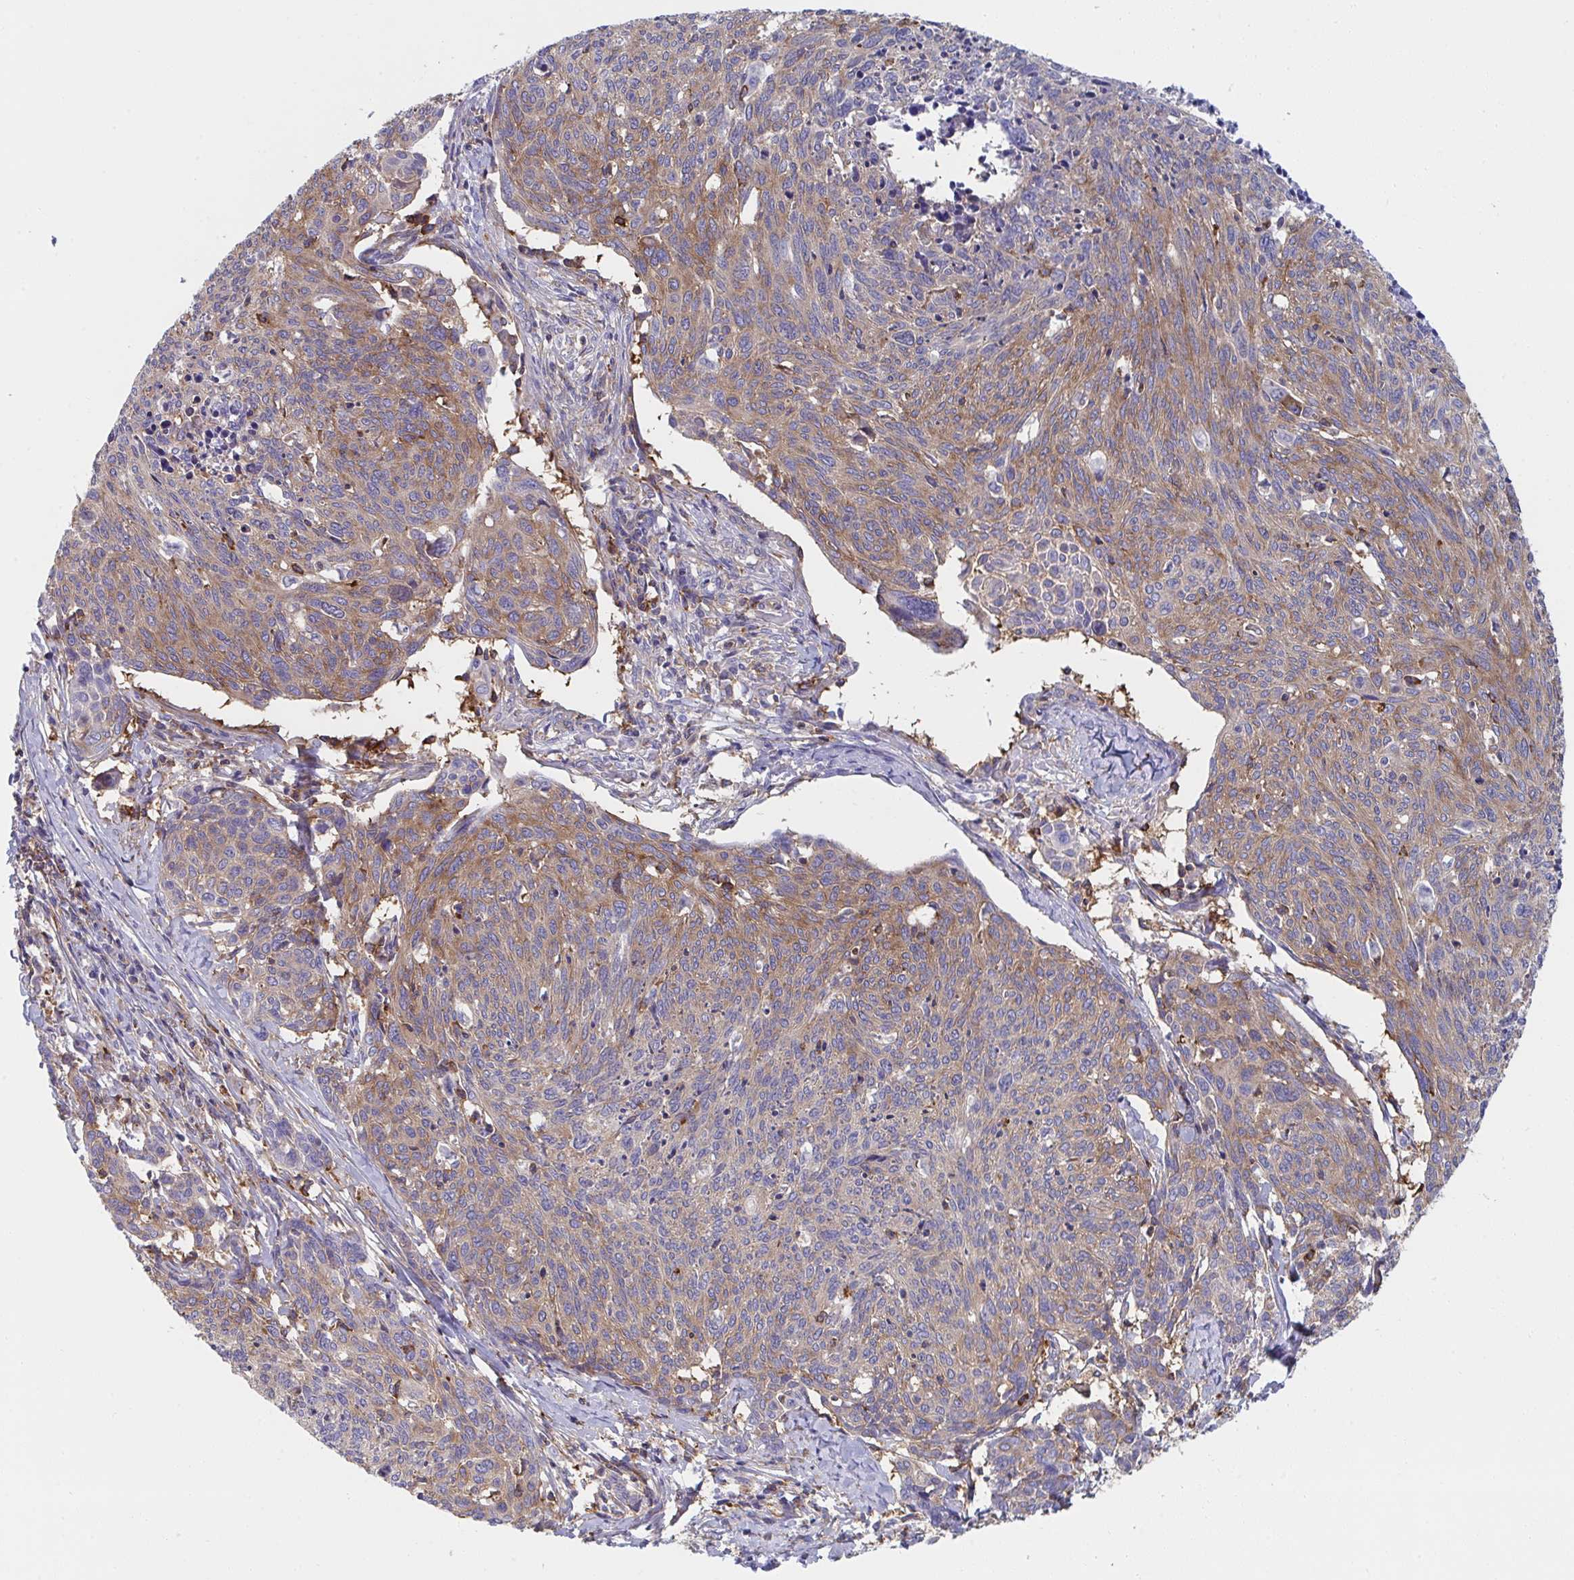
{"staining": {"intensity": "moderate", "quantity": ">75%", "location": "cytoplasmic/membranous"}, "tissue": "cervical cancer", "cell_type": "Tumor cells", "image_type": "cancer", "snomed": [{"axis": "morphology", "description": "Squamous cell carcinoma, NOS"}, {"axis": "topography", "description": "Cervix"}], "caption": "Protein expression analysis of cervical cancer (squamous cell carcinoma) reveals moderate cytoplasmic/membranous positivity in about >75% of tumor cells.", "gene": "WNK1", "patient": {"sex": "female", "age": 49}}